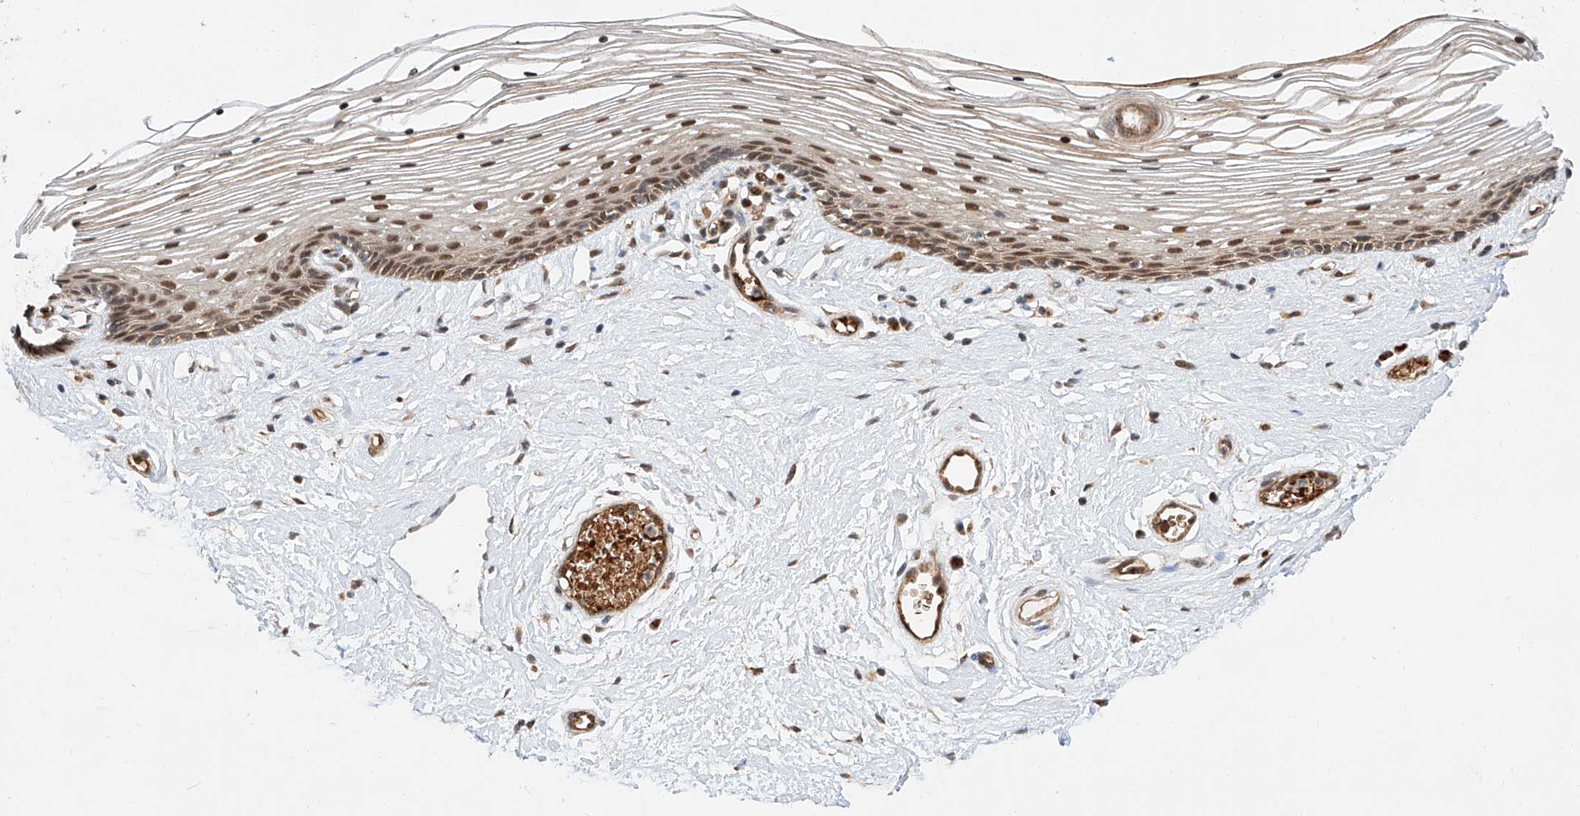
{"staining": {"intensity": "moderate", "quantity": ">75%", "location": "cytoplasmic/membranous,nuclear"}, "tissue": "vagina", "cell_type": "Squamous epithelial cells", "image_type": "normal", "snomed": [{"axis": "morphology", "description": "Normal tissue, NOS"}, {"axis": "topography", "description": "Vagina"}], "caption": "Protein expression by immunohistochemistry exhibits moderate cytoplasmic/membranous,nuclear staining in approximately >75% of squamous epithelial cells in normal vagina.", "gene": "THTPA", "patient": {"sex": "female", "age": 46}}